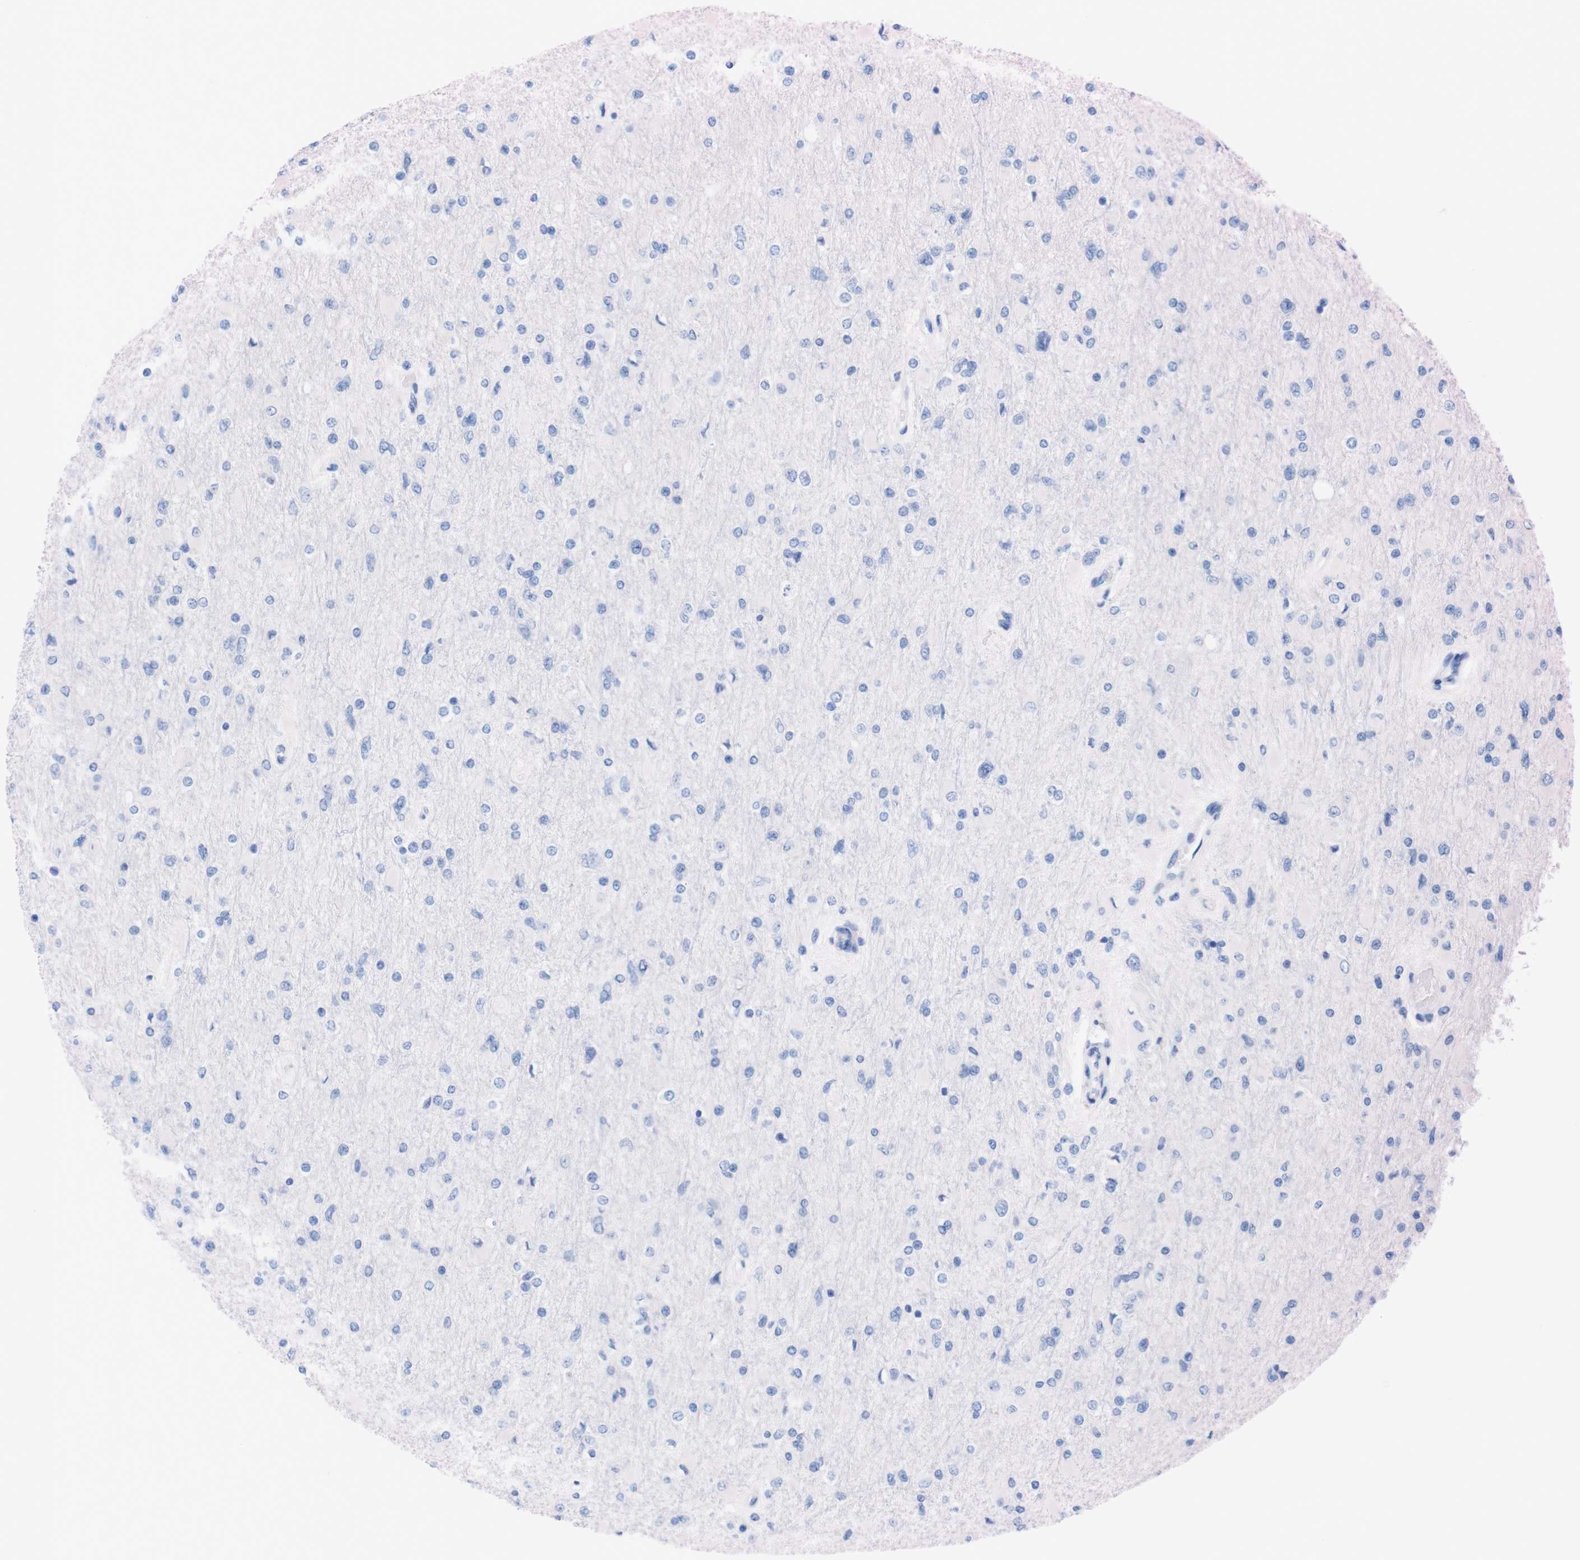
{"staining": {"intensity": "negative", "quantity": "none", "location": "none"}, "tissue": "glioma", "cell_type": "Tumor cells", "image_type": "cancer", "snomed": [{"axis": "morphology", "description": "Glioma, malignant, High grade"}, {"axis": "topography", "description": "Cerebral cortex"}], "caption": "This micrograph is of malignant high-grade glioma stained with immunohistochemistry (IHC) to label a protein in brown with the nuclei are counter-stained blue. There is no staining in tumor cells.", "gene": "TMEM243", "patient": {"sex": "female", "age": 36}}